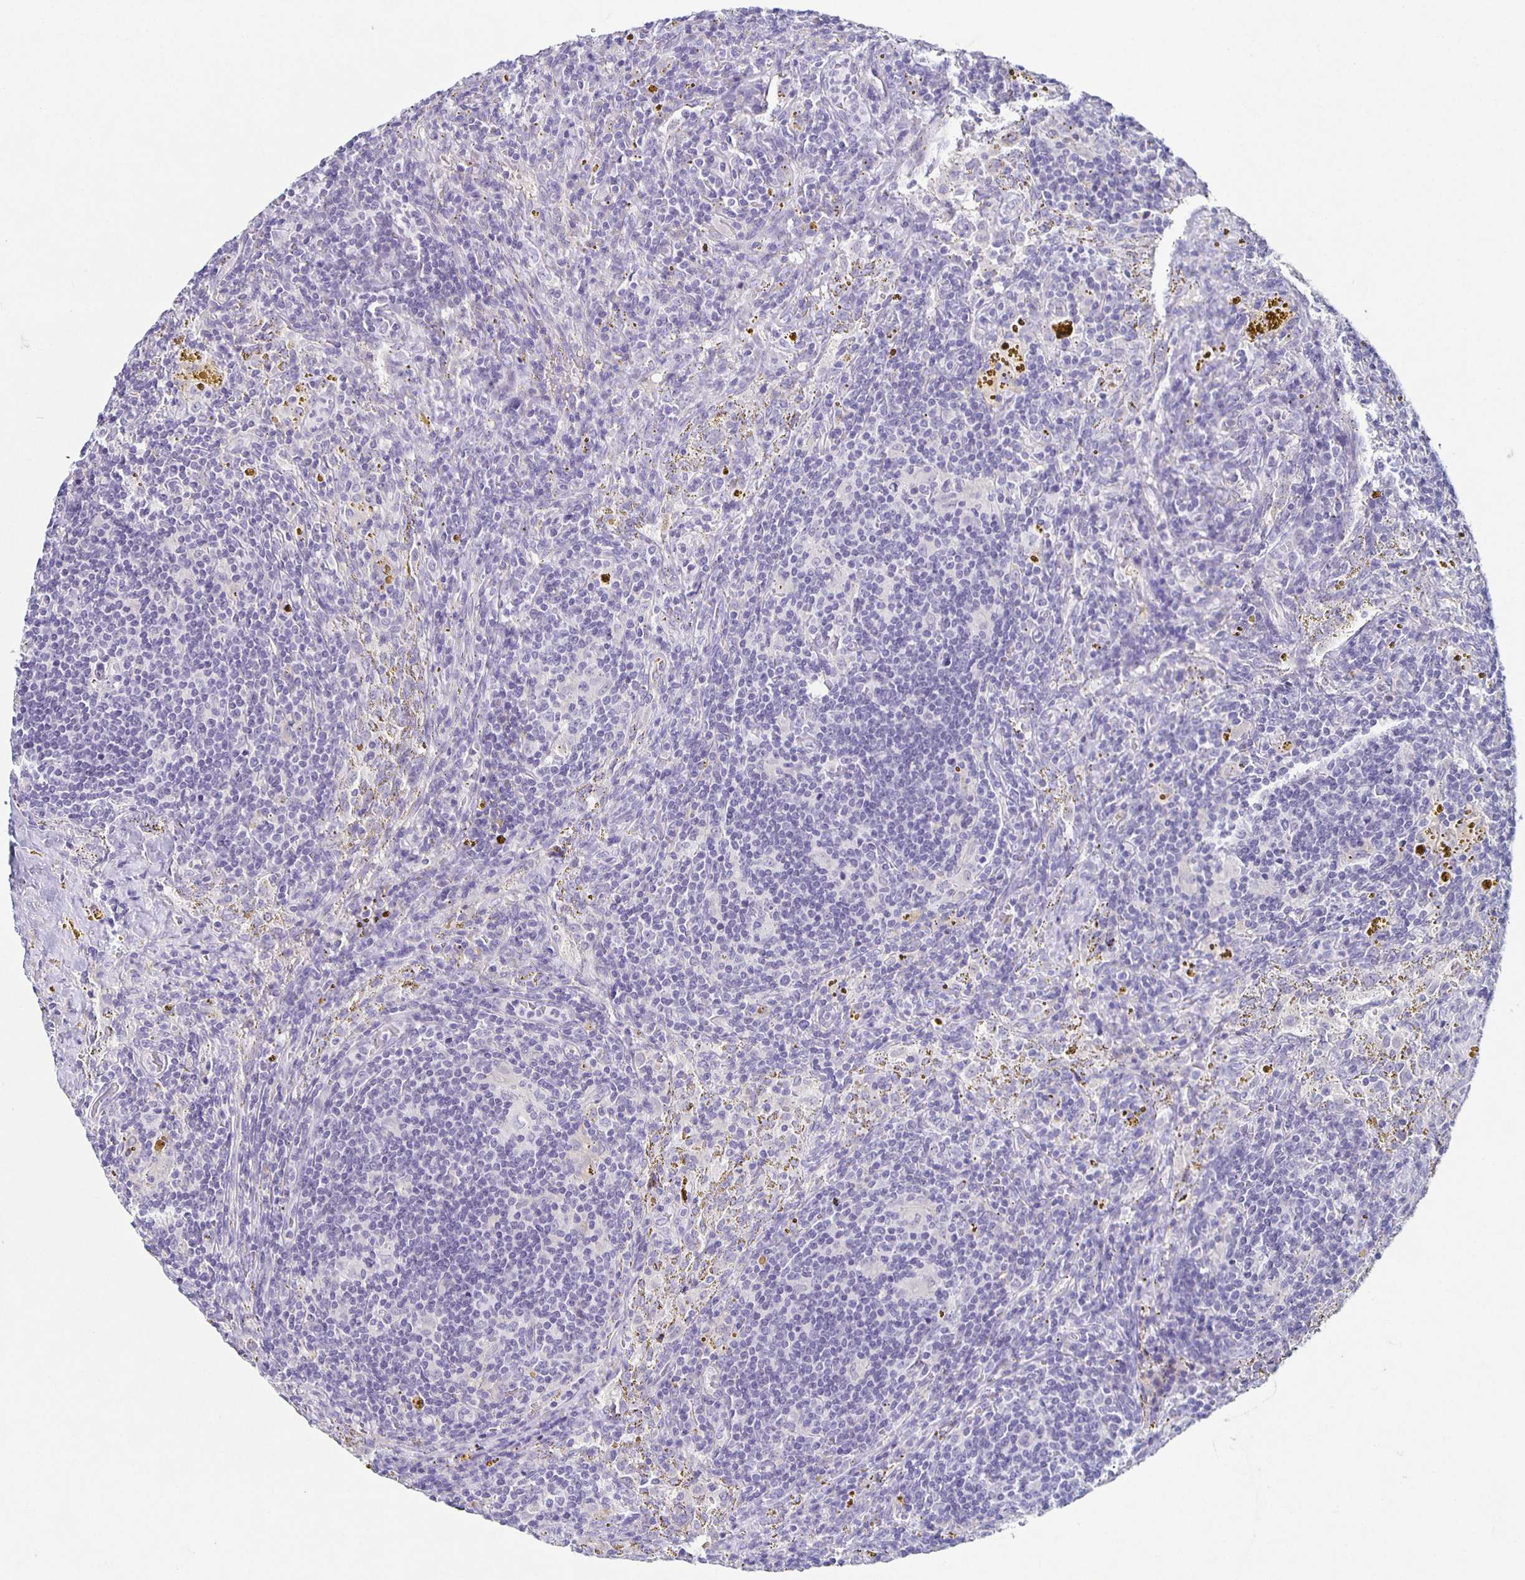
{"staining": {"intensity": "negative", "quantity": "none", "location": "none"}, "tissue": "lymphoma", "cell_type": "Tumor cells", "image_type": "cancer", "snomed": [{"axis": "morphology", "description": "Malignant lymphoma, non-Hodgkin's type, Low grade"}, {"axis": "topography", "description": "Spleen"}], "caption": "A micrograph of human malignant lymphoma, non-Hodgkin's type (low-grade) is negative for staining in tumor cells.", "gene": "CARNS1", "patient": {"sex": "female", "age": 70}}